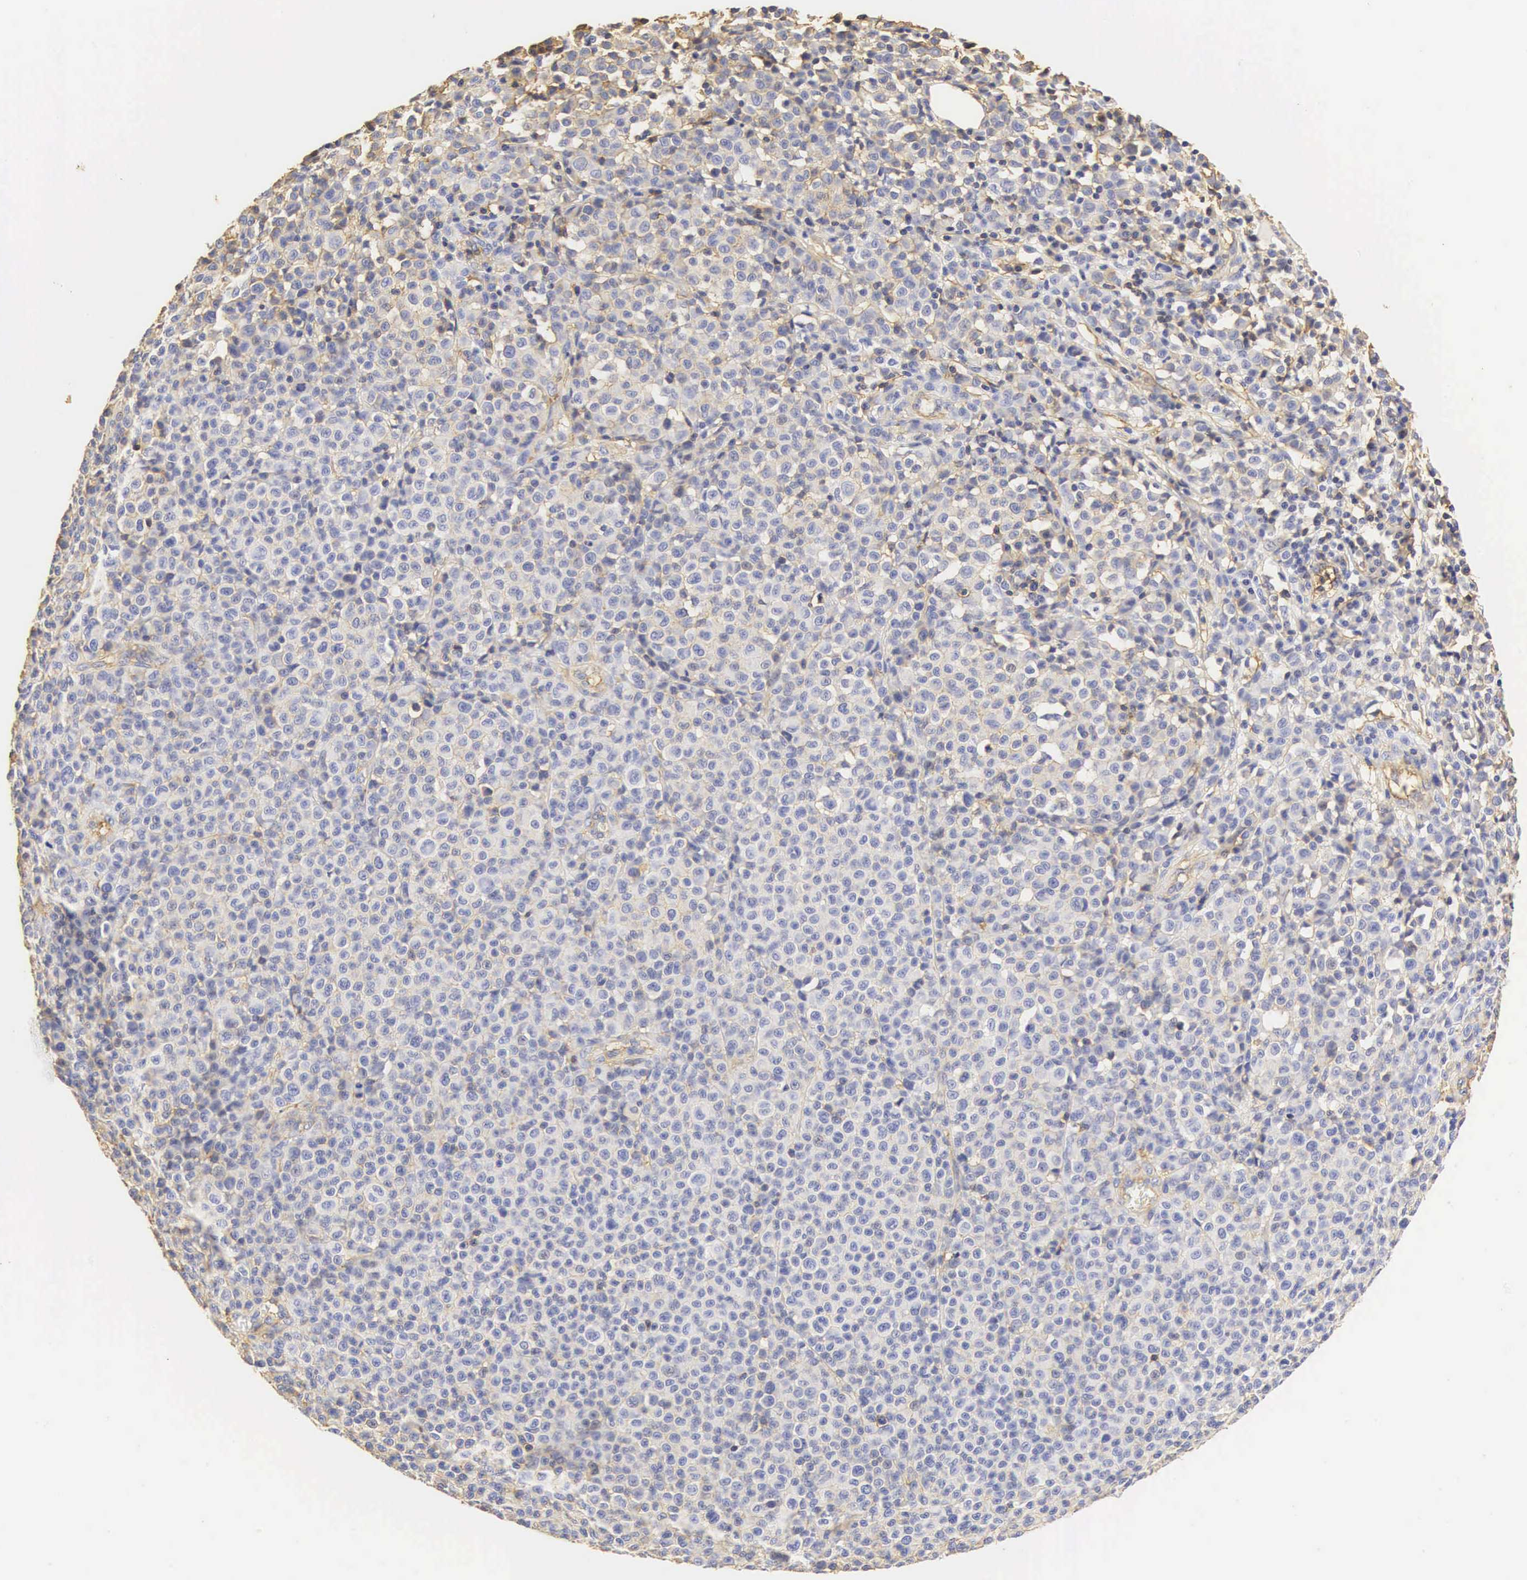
{"staining": {"intensity": "negative", "quantity": "none", "location": "none"}, "tissue": "melanoma", "cell_type": "Tumor cells", "image_type": "cancer", "snomed": [{"axis": "morphology", "description": "Malignant melanoma, Metastatic site"}, {"axis": "topography", "description": "Skin"}], "caption": "Immunohistochemical staining of melanoma demonstrates no significant staining in tumor cells.", "gene": "CD99", "patient": {"sex": "male", "age": 32}}